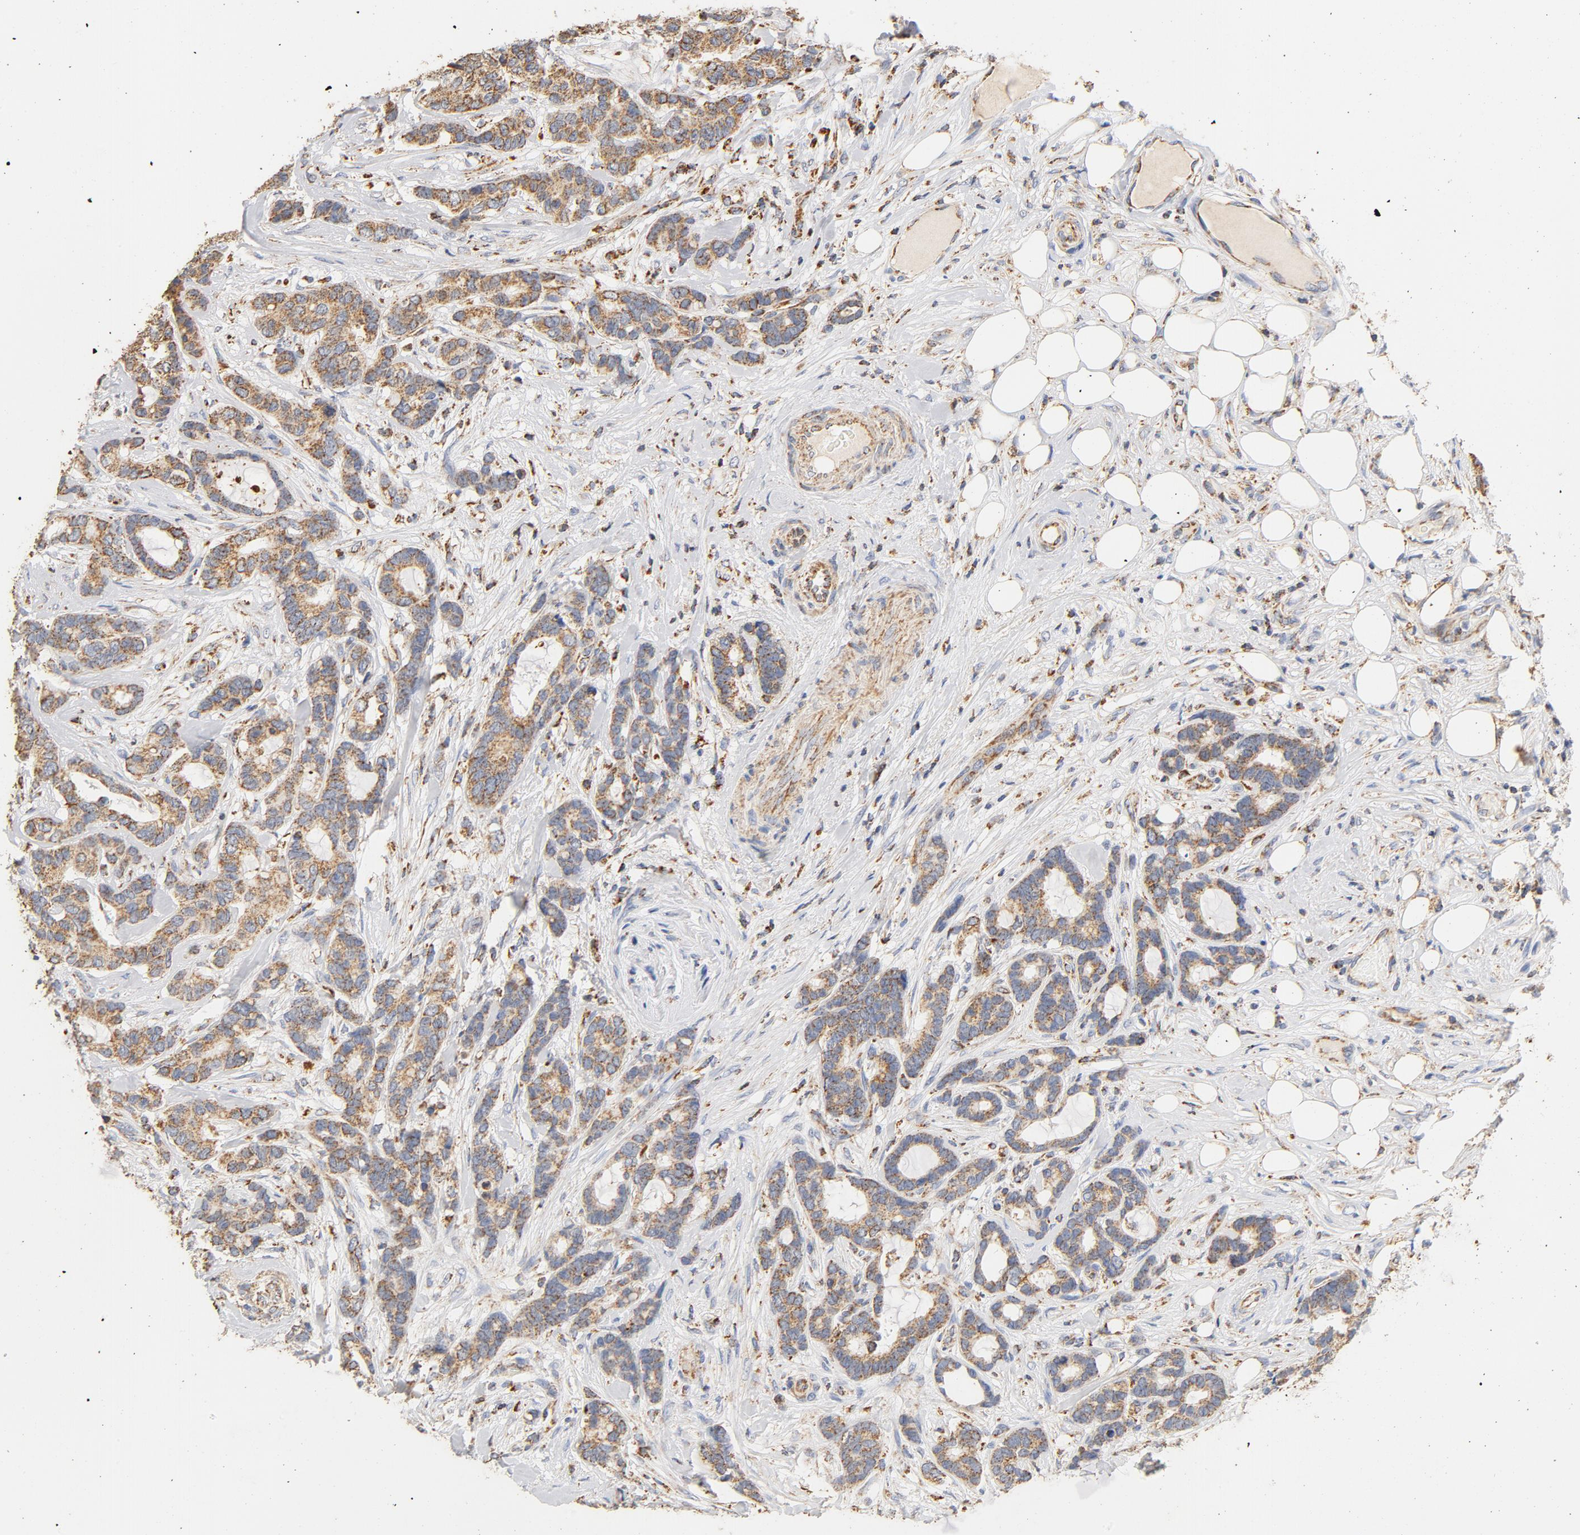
{"staining": {"intensity": "moderate", "quantity": ">75%", "location": "cytoplasmic/membranous"}, "tissue": "breast cancer", "cell_type": "Tumor cells", "image_type": "cancer", "snomed": [{"axis": "morphology", "description": "Duct carcinoma"}, {"axis": "topography", "description": "Breast"}], "caption": "Immunohistochemistry (IHC) (DAB (3,3'-diaminobenzidine)) staining of human breast cancer (infiltrating ductal carcinoma) displays moderate cytoplasmic/membranous protein expression in approximately >75% of tumor cells. The staining was performed using DAB (3,3'-diaminobenzidine) to visualize the protein expression in brown, while the nuclei were stained in blue with hematoxylin (Magnification: 20x).", "gene": "COX4I1", "patient": {"sex": "female", "age": 87}}